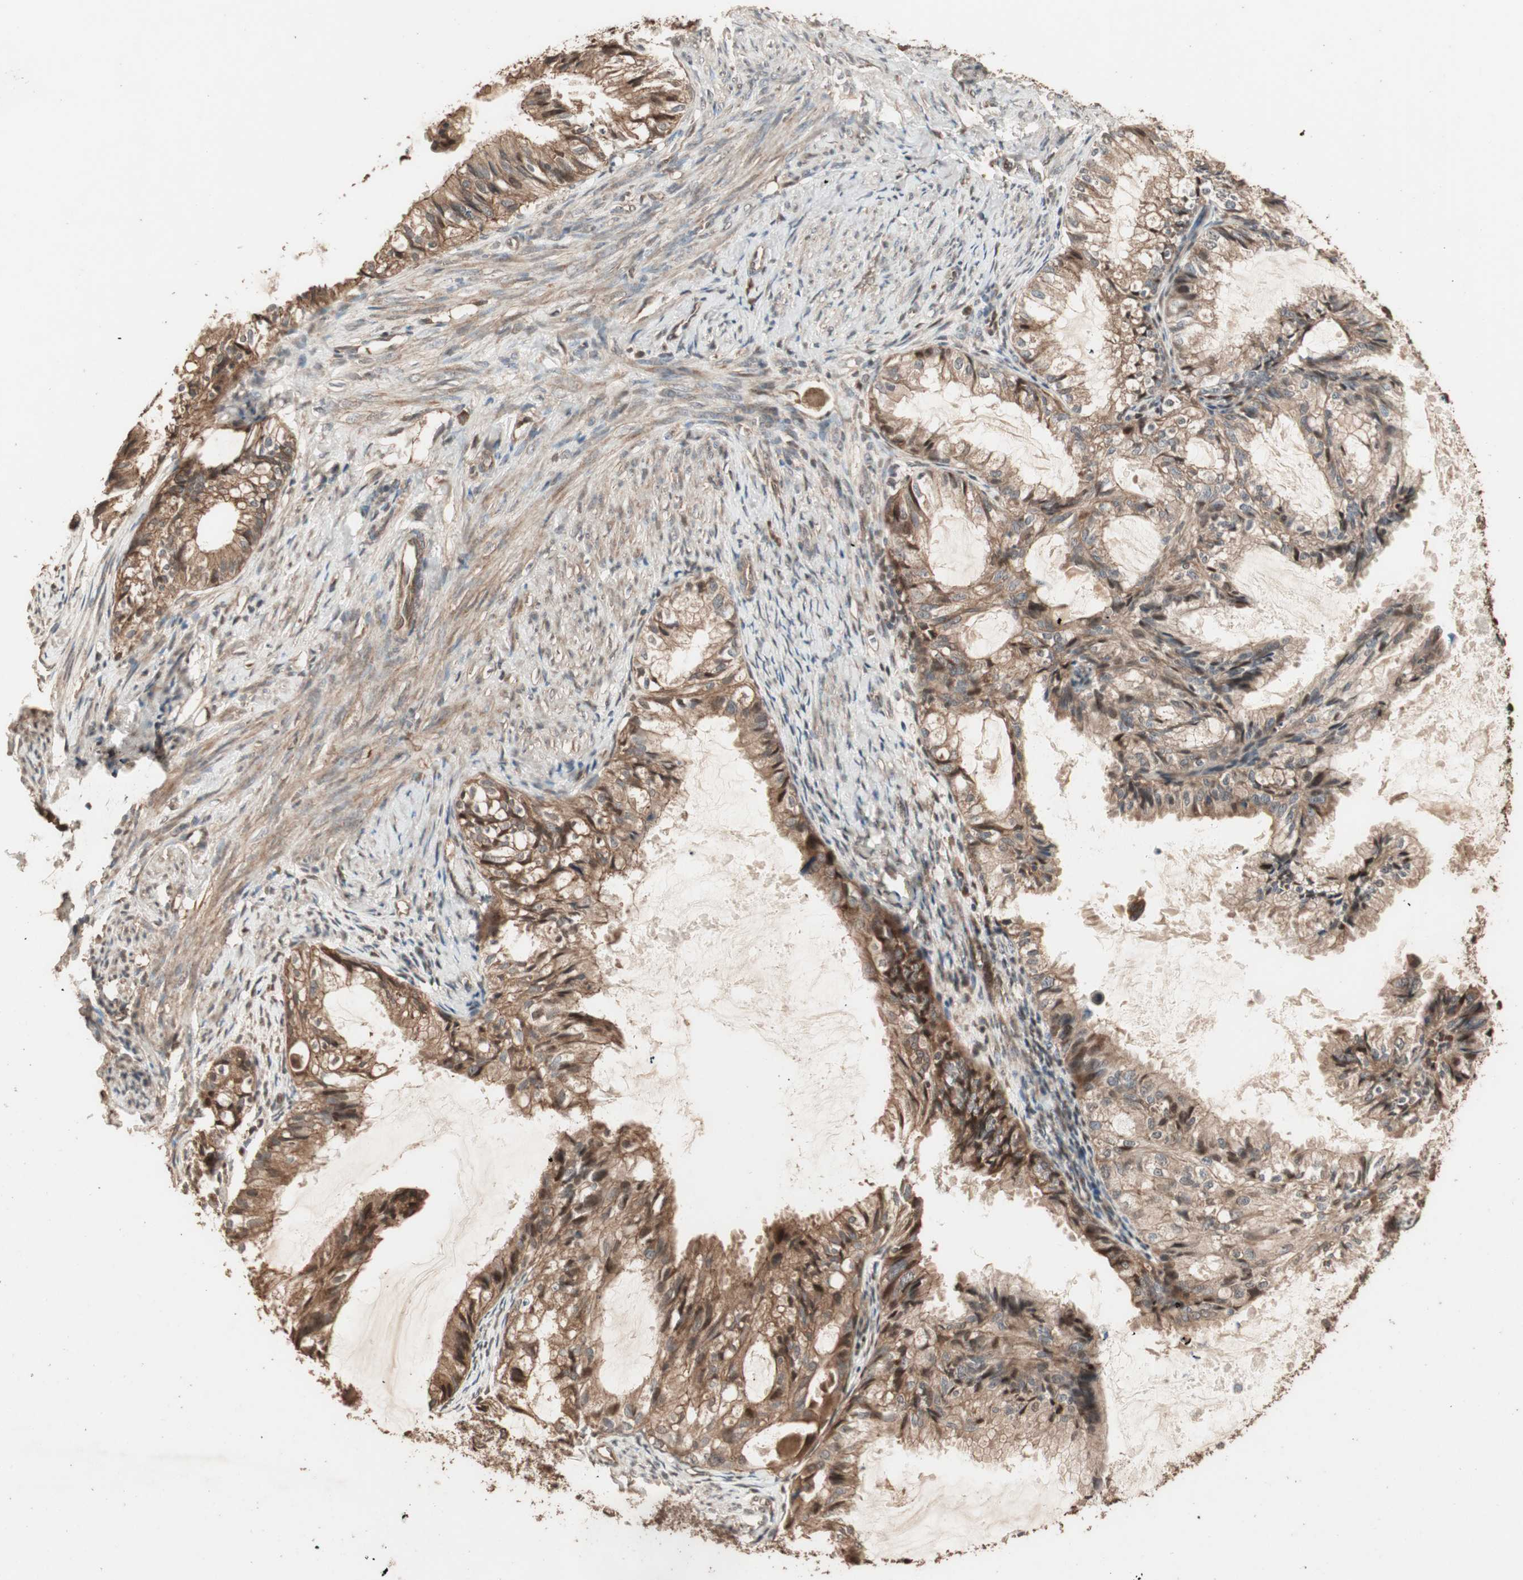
{"staining": {"intensity": "moderate", "quantity": ">75%", "location": "cytoplasmic/membranous"}, "tissue": "cervical cancer", "cell_type": "Tumor cells", "image_type": "cancer", "snomed": [{"axis": "morphology", "description": "Normal tissue, NOS"}, {"axis": "morphology", "description": "Adenocarcinoma, NOS"}, {"axis": "topography", "description": "Cervix"}, {"axis": "topography", "description": "Endometrium"}], "caption": "The immunohistochemical stain labels moderate cytoplasmic/membranous positivity in tumor cells of cervical cancer (adenocarcinoma) tissue. (brown staining indicates protein expression, while blue staining denotes nuclei).", "gene": "USP20", "patient": {"sex": "female", "age": 86}}